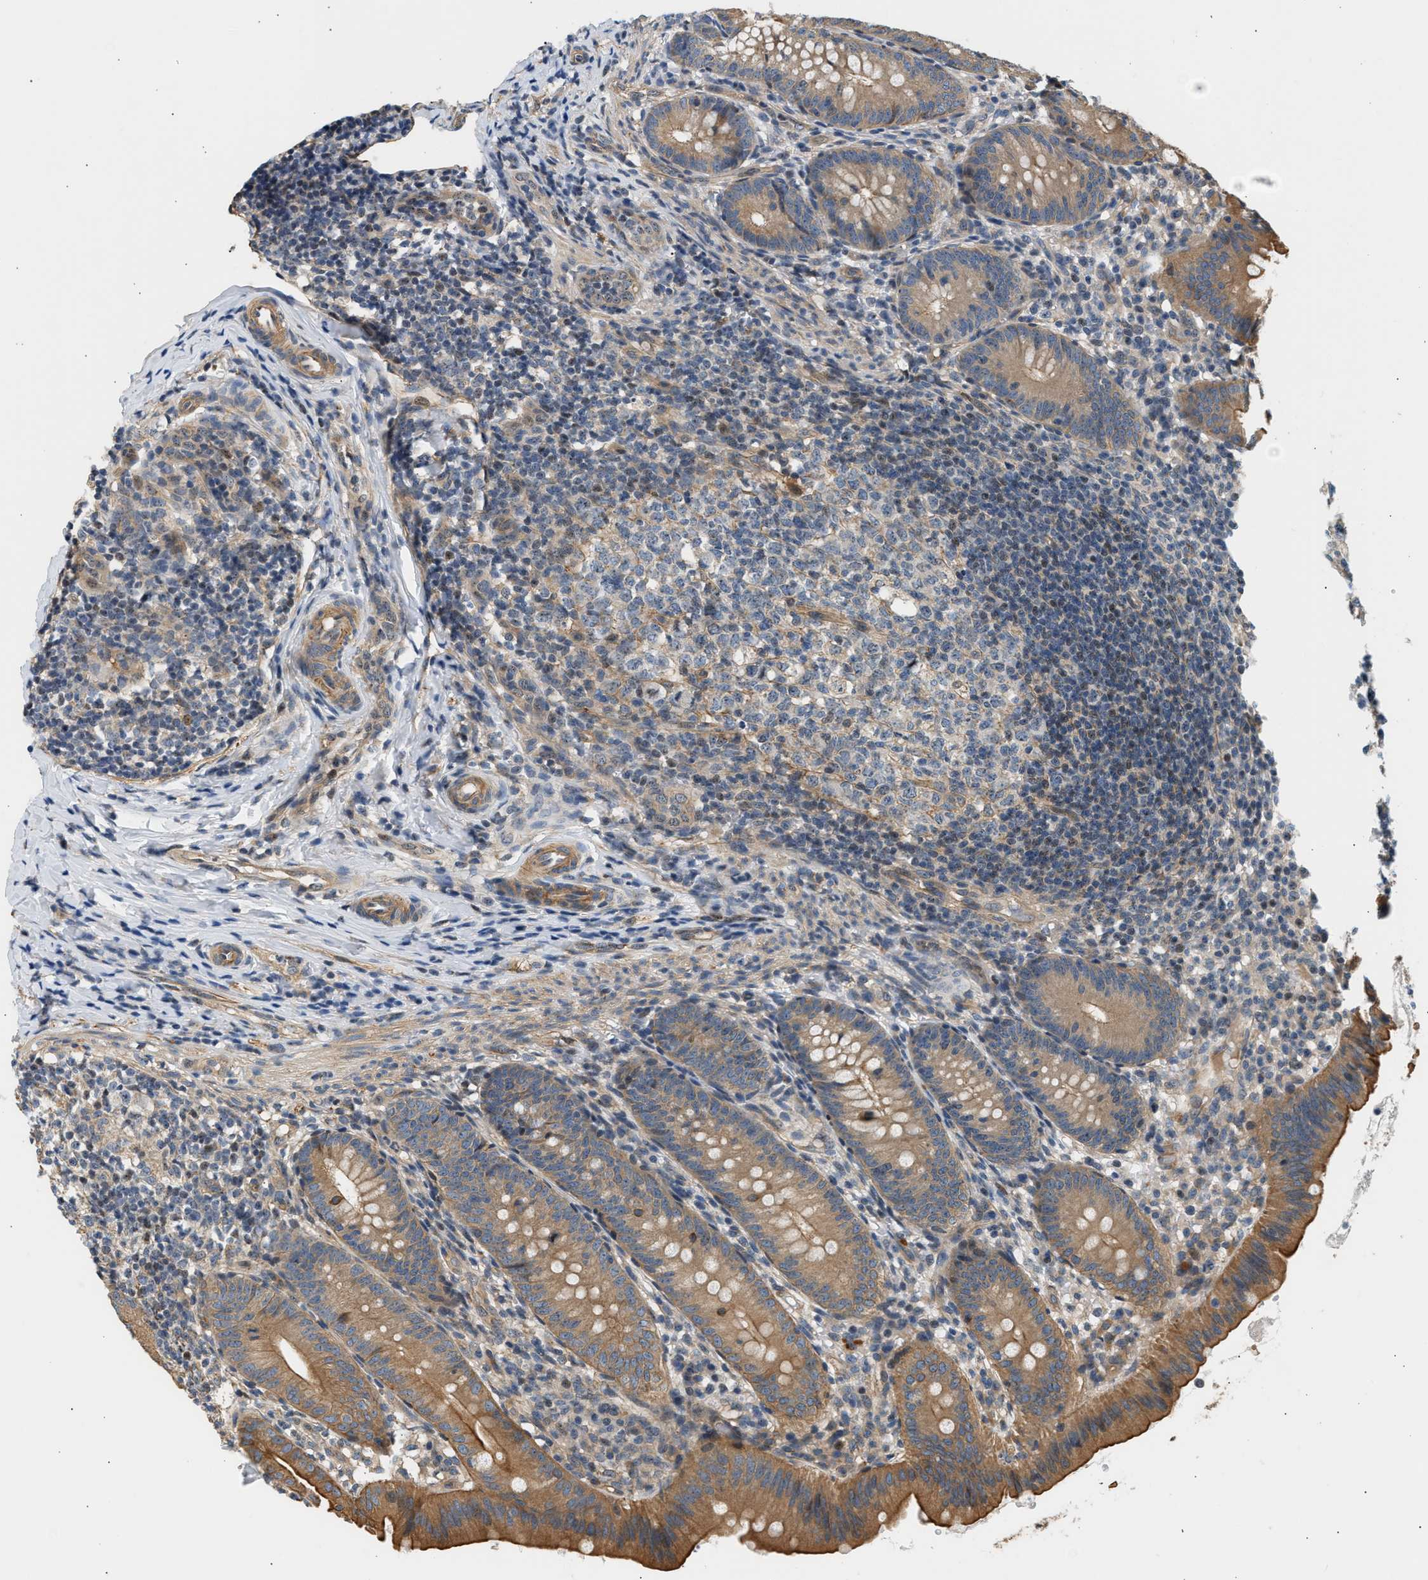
{"staining": {"intensity": "strong", "quantity": ">75%", "location": "cytoplasmic/membranous"}, "tissue": "appendix", "cell_type": "Glandular cells", "image_type": "normal", "snomed": [{"axis": "morphology", "description": "Normal tissue, NOS"}, {"axis": "topography", "description": "Appendix"}], "caption": "The image demonstrates a brown stain indicating the presence of a protein in the cytoplasmic/membranous of glandular cells in appendix.", "gene": "WDR31", "patient": {"sex": "male", "age": 1}}